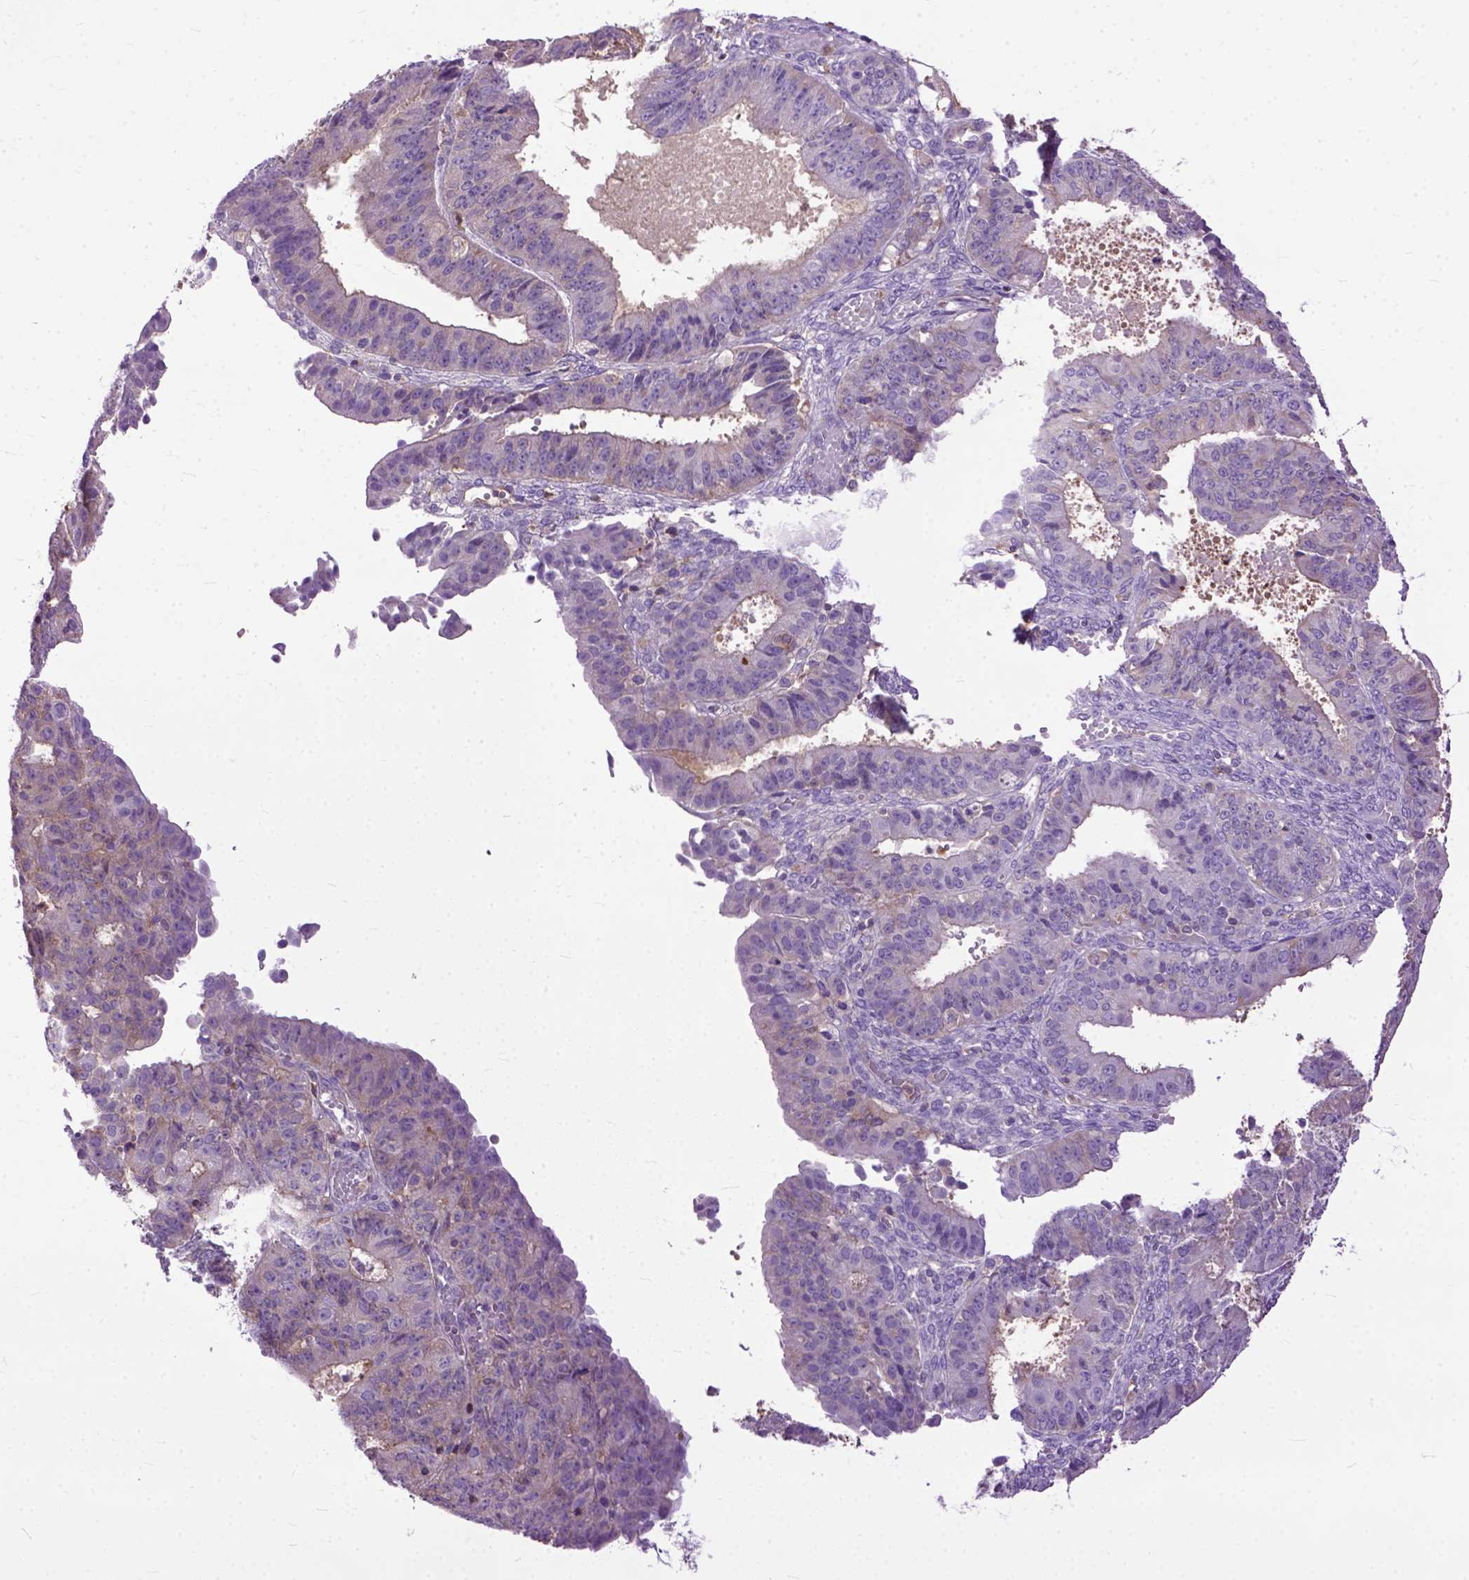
{"staining": {"intensity": "weak", "quantity": "25%-75%", "location": "cytoplasmic/membranous"}, "tissue": "ovarian cancer", "cell_type": "Tumor cells", "image_type": "cancer", "snomed": [{"axis": "morphology", "description": "Carcinoma, endometroid"}, {"axis": "topography", "description": "Ovary"}], "caption": "Tumor cells exhibit weak cytoplasmic/membranous expression in approximately 25%-75% of cells in ovarian endometroid carcinoma.", "gene": "NAMPT", "patient": {"sex": "female", "age": 42}}